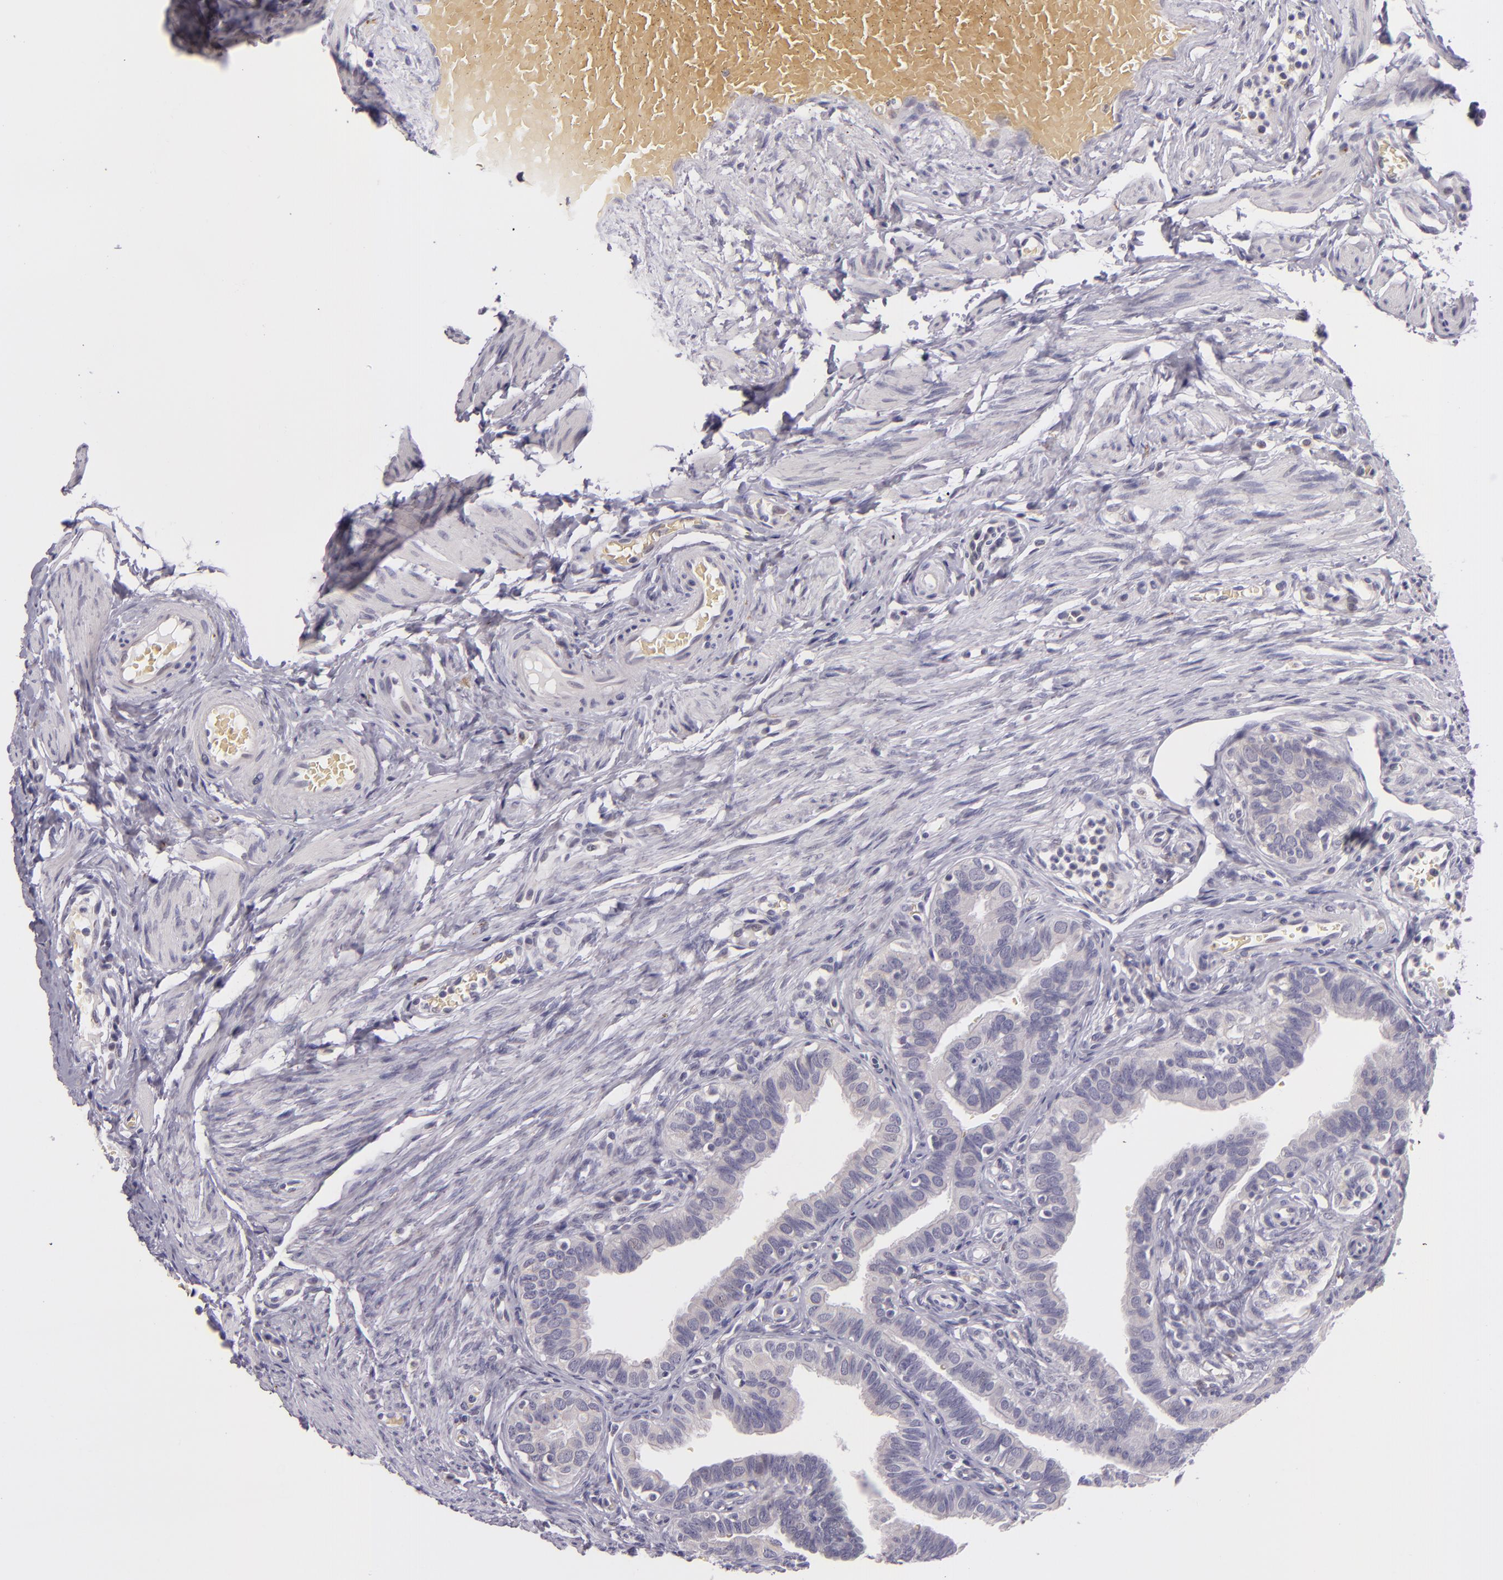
{"staining": {"intensity": "negative", "quantity": "none", "location": "none"}, "tissue": "fallopian tube", "cell_type": "Glandular cells", "image_type": "normal", "snomed": [{"axis": "morphology", "description": "Normal tissue, NOS"}, {"axis": "topography", "description": "Fallopian tube"}, {"axis": "topography", "description": "Ovary"}], "caption": "This is a image of immunohistochemistry (IHC) staining of benign fallopian tube, which shows no positivity in glandular cells.", "gene": "SNCB", "patient": {"sex": "female", "age": 51}}